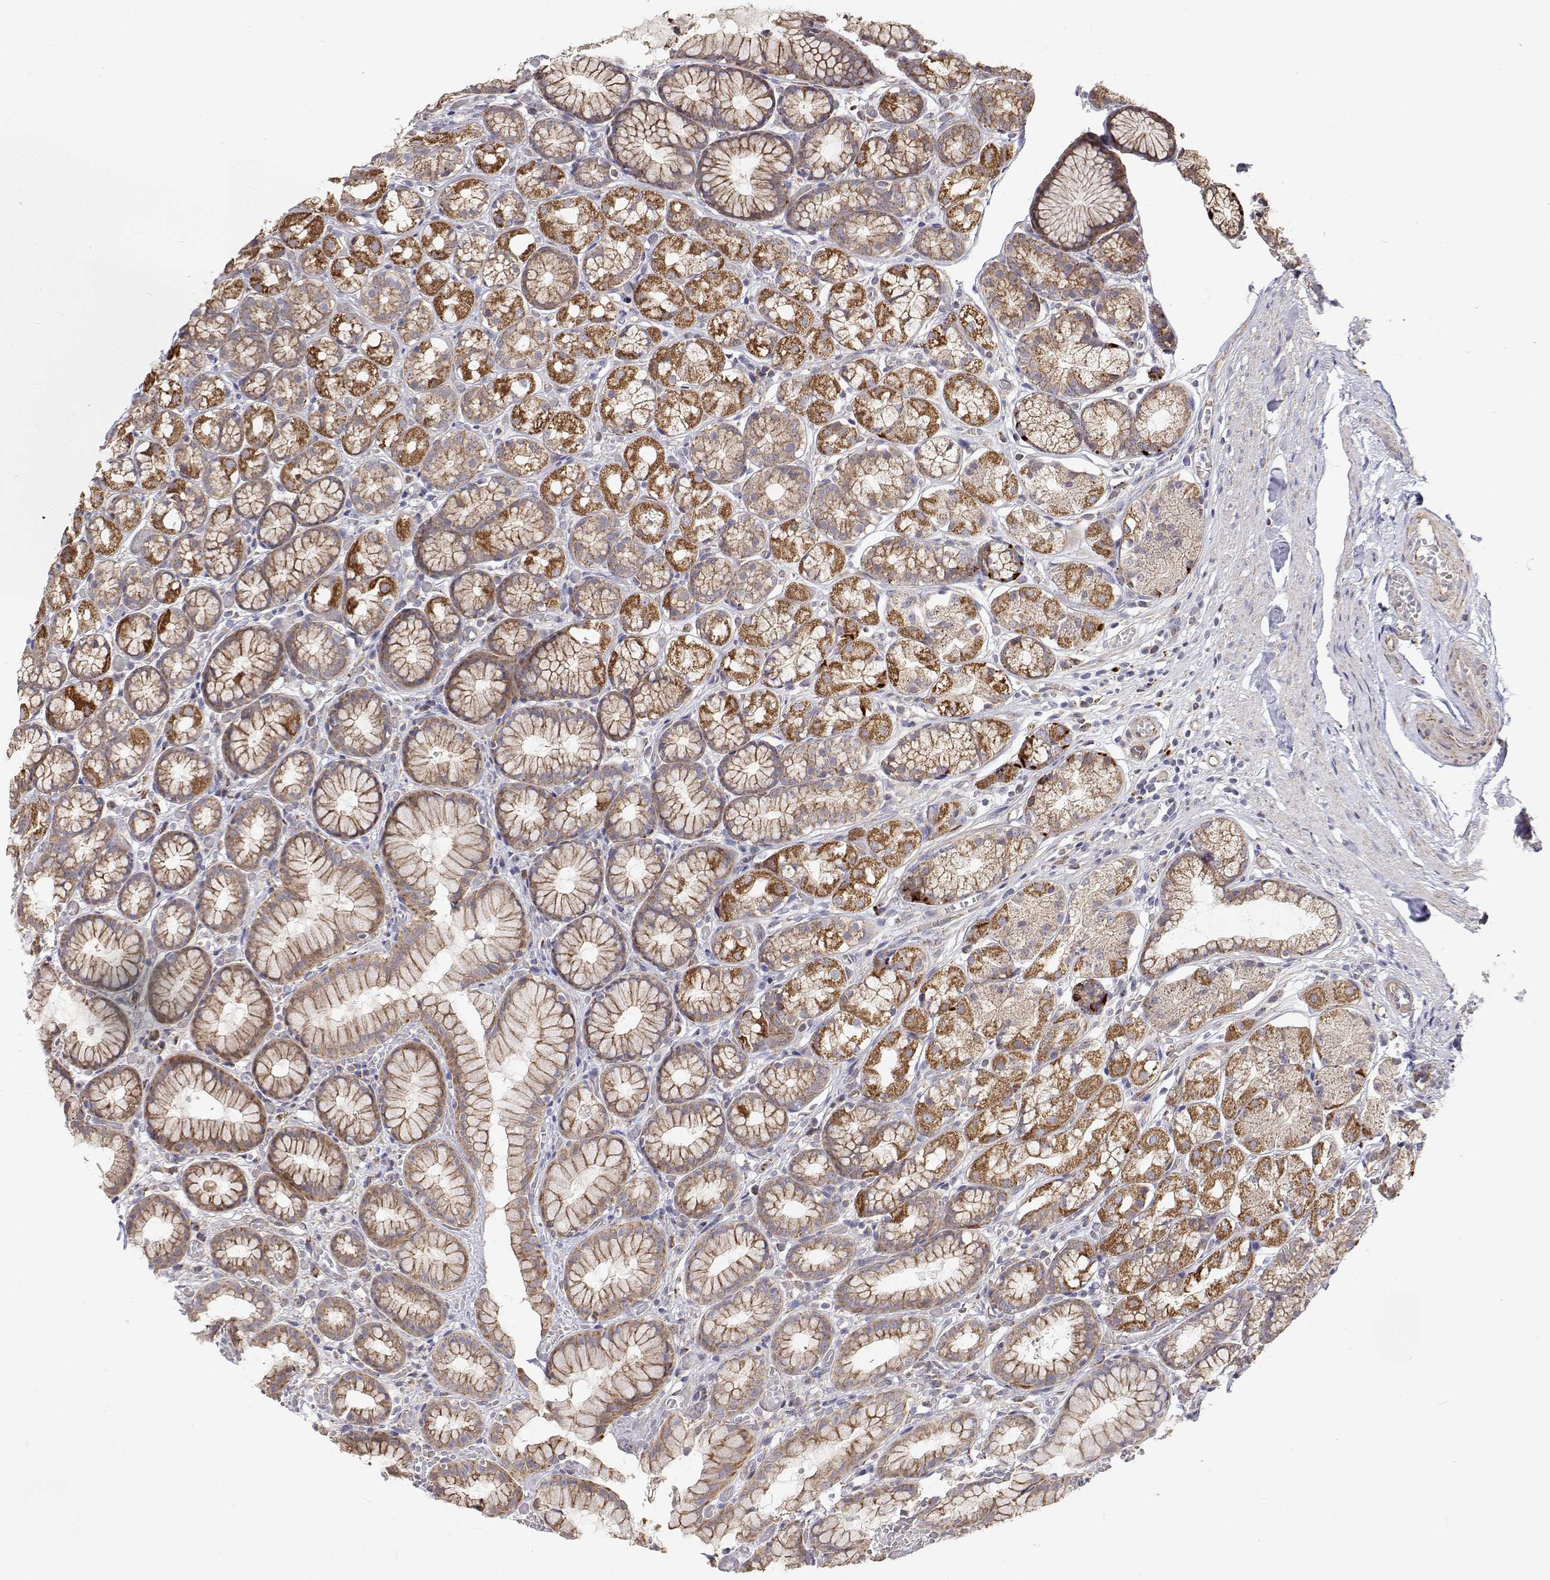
{"staining": {"intensity": "strong", "quantity": "25%-75%", "location": "cytoplasmic/membranous"}, "tissue": "stomach", "cell_type": "Glandular cells", "image_type": "normal", "snomed": [{"axis": "morphology", "description": "Normal tissue, NOS"}, {"axis": "topography", "description": "Smooth muscle"}, {"axis": "topography", "description": "Stomach"}], "caption": "IHC staining of unremarkable stomach, which demonstrates high levels of strong cytoplasmic/membranous expression in about 25%-75% of glandular cells indicating strong cytoplasmic/membranous protein staining. The staining was performed using DAB (3,3'-diaminobenzidine) (brown) for protein detection and nuclei were counterstained in hematoxylin (blue).", "gene": "SPICE1", "patient": {"sex": "male", "age": 70}}